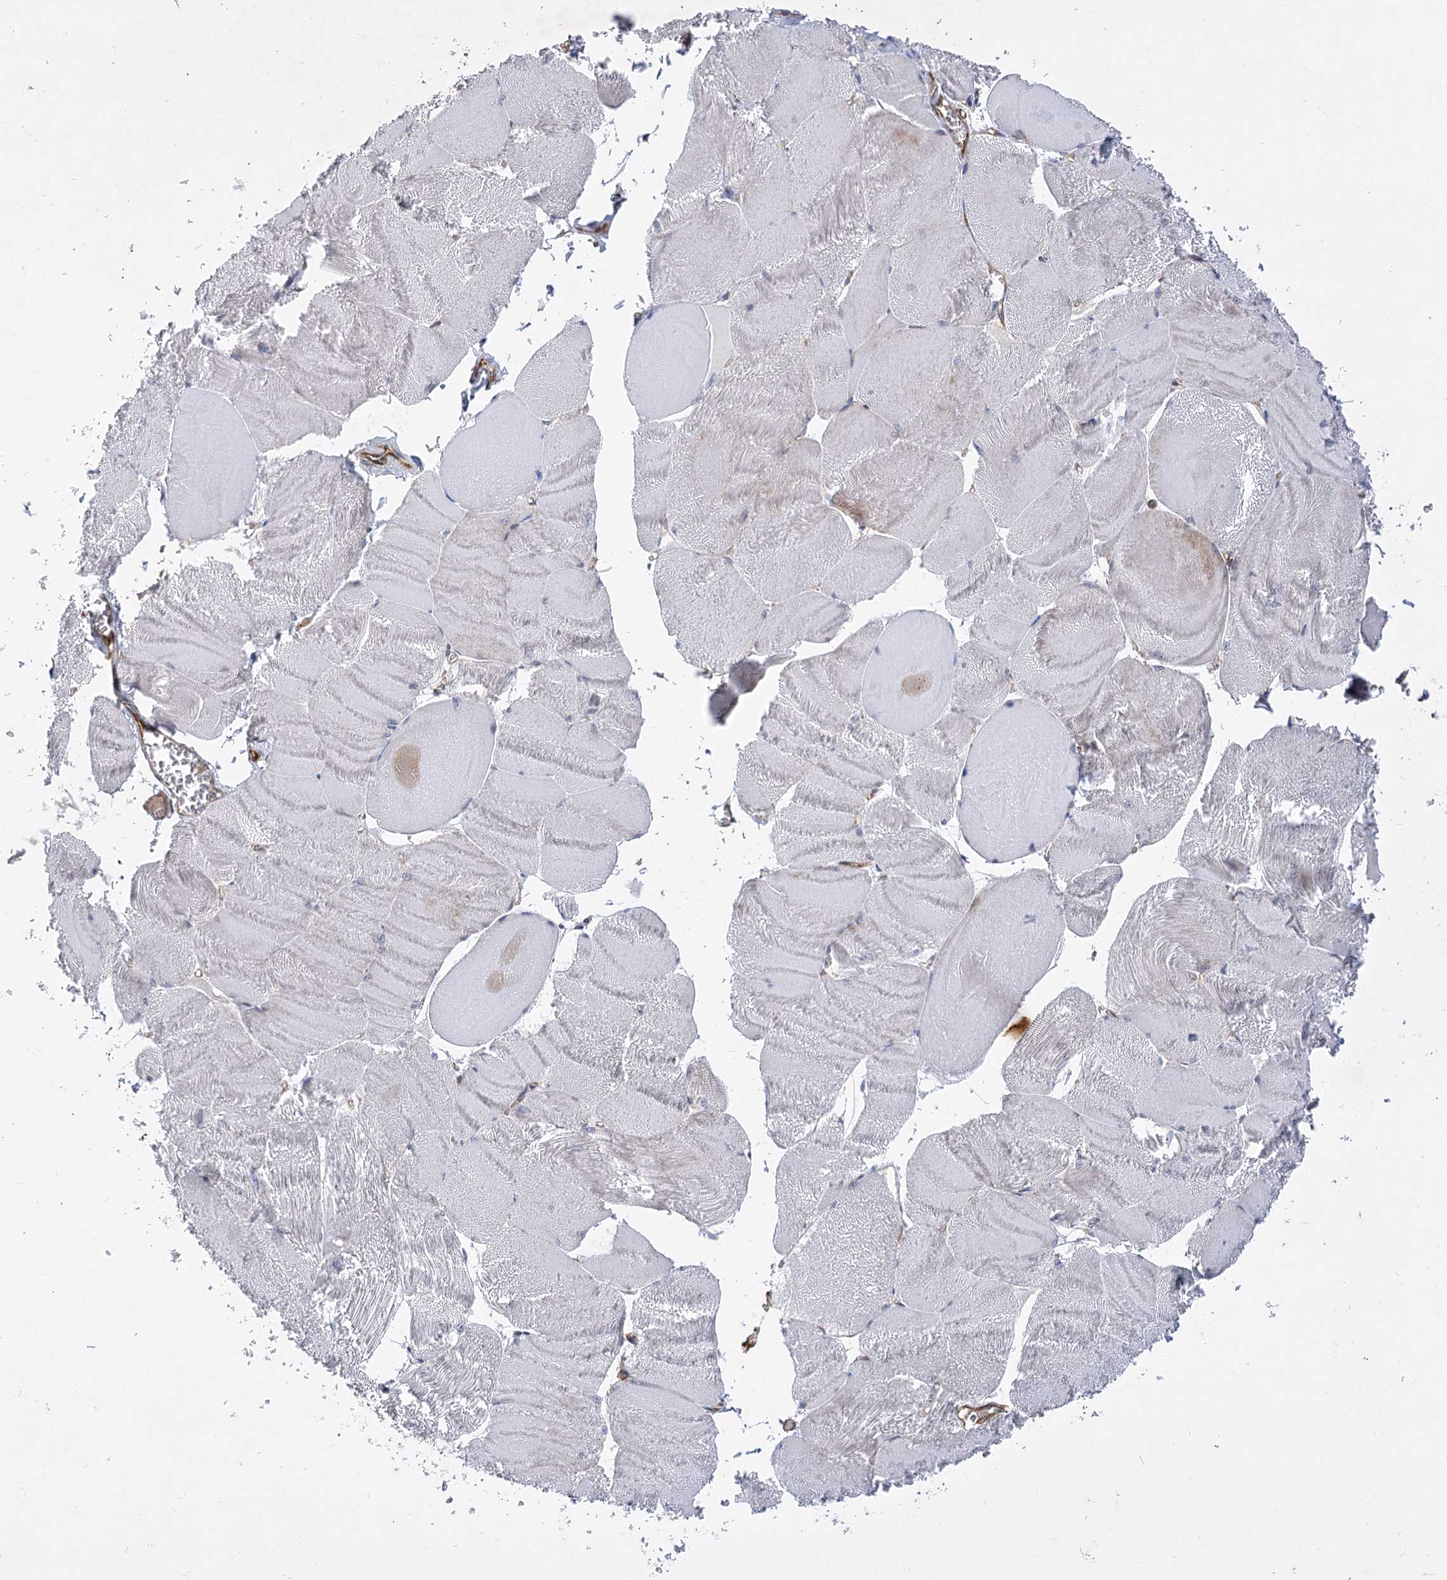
{"staining": {"intensity": "weak", "quantity": "<25%", "location": "cytoplasmic/membranous"}, "tissue": "skeletal muscle", "cell_type": "Myocytes", "image_type": "normal", "snomed": [{"axis": "morphology", "description": "Normal tissue, NOS"}, {"axis": "morphology", "description": "Basal cell carcinoma"}, {"axis": "topography", "description": "Skeletal muscle"}], "caption": "A photomicrograph of skeletal muscle stained for a protein reveals no brown staining in myocytes.", "gene": "ARHGAP31", "patient": {"sex": "female", "age": 64}}